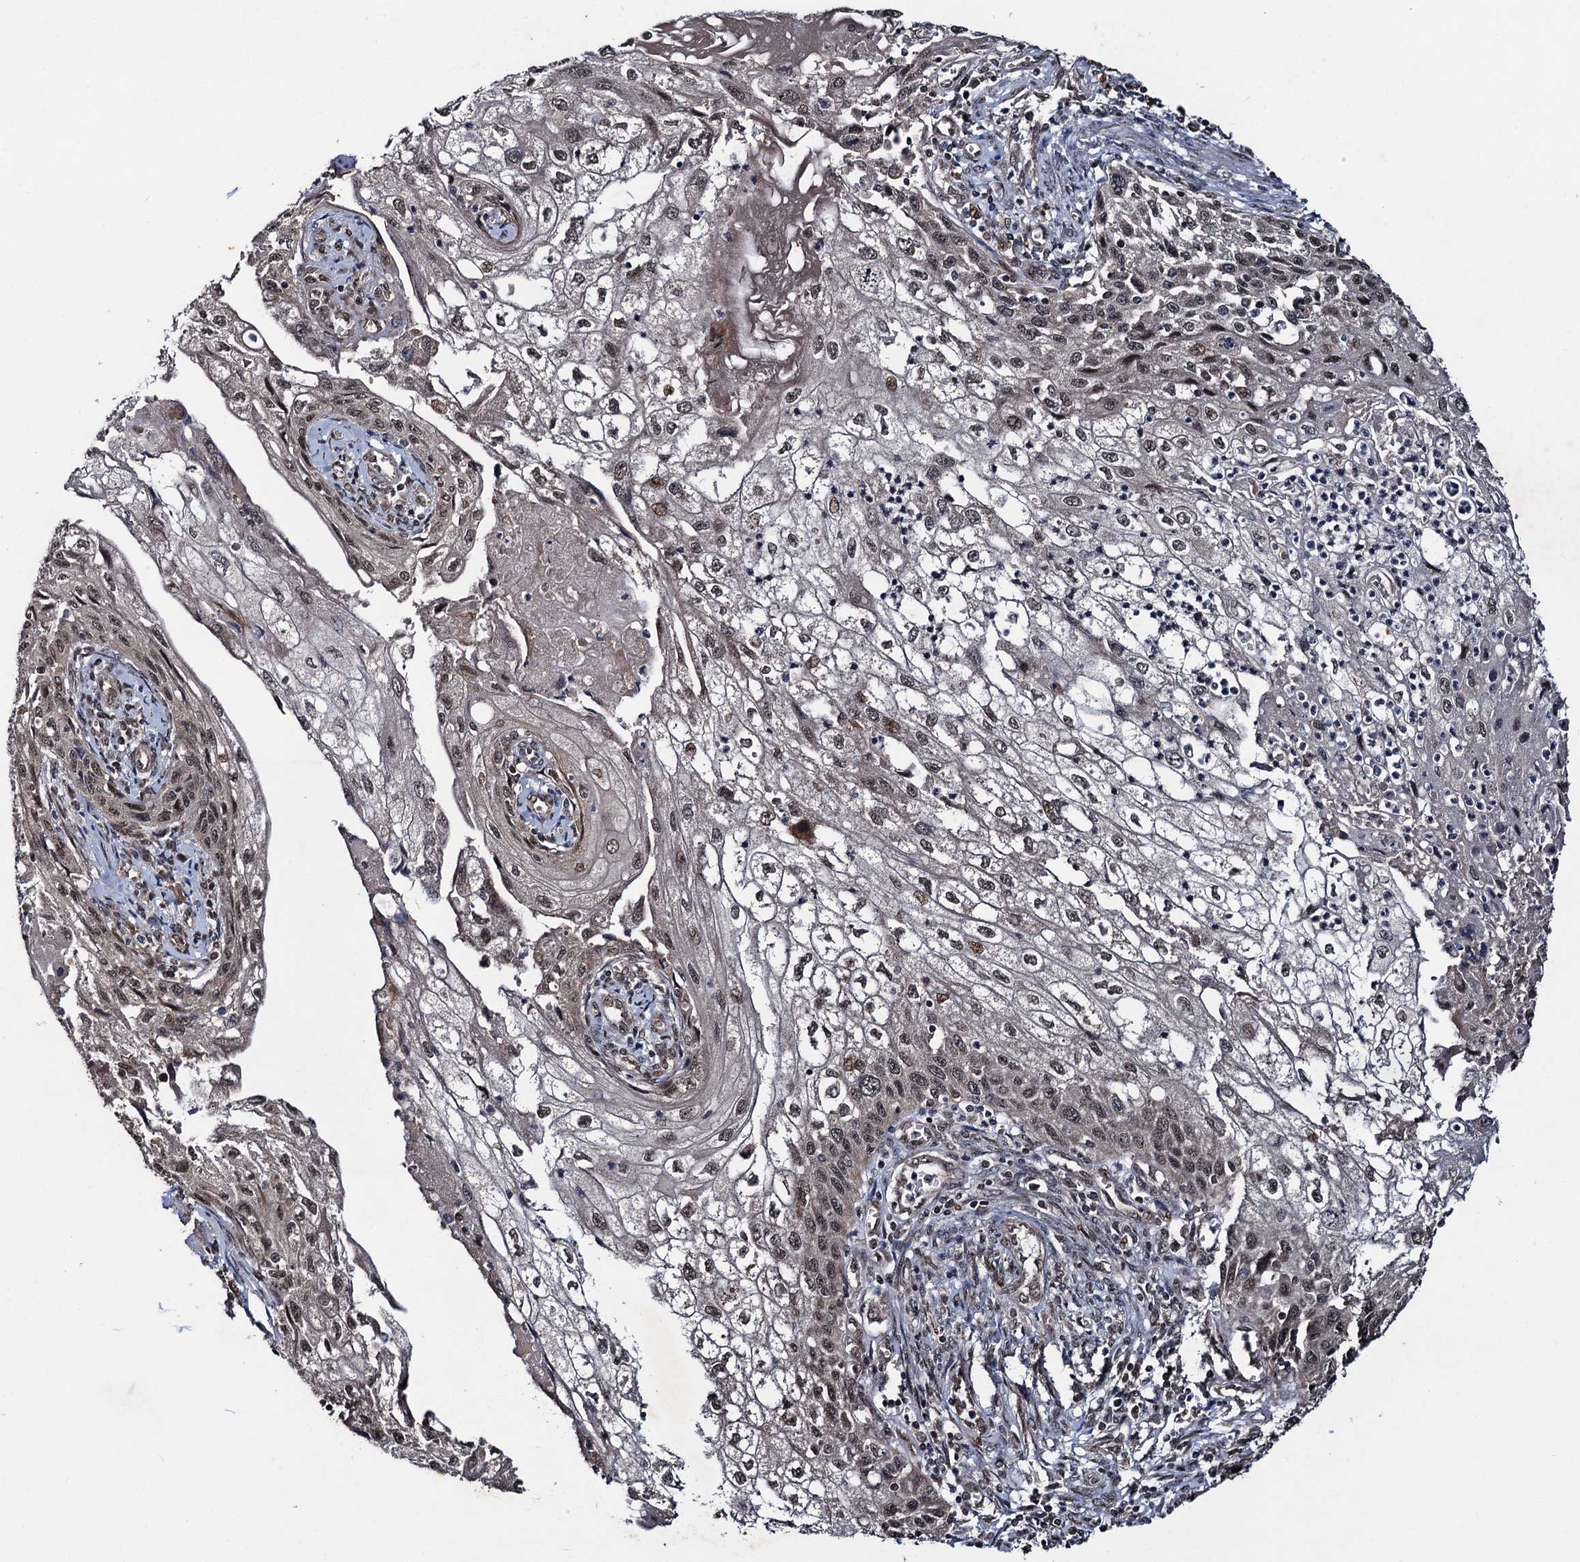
{"staining": {"intensity": "moderate", "quantity": ">75%", "location": "nuclear"}, "tissue": "cervical cancer", "cell_type": "Tumor cells", "image_type": "cancer", "snomed": [{"axis": "morphology", "description": "Squamous cell carcinoma, NOS"}, {"axis": "topography", "description": "Cervix"}], "caption": "Human cervical squamous cell carcinoma stained for a protein (brown) reveals moderate nuclear positive expression in approximately >75% of tumor cells.", "gene": "REP15", "patient": {"sex": "female", "age": 67}}